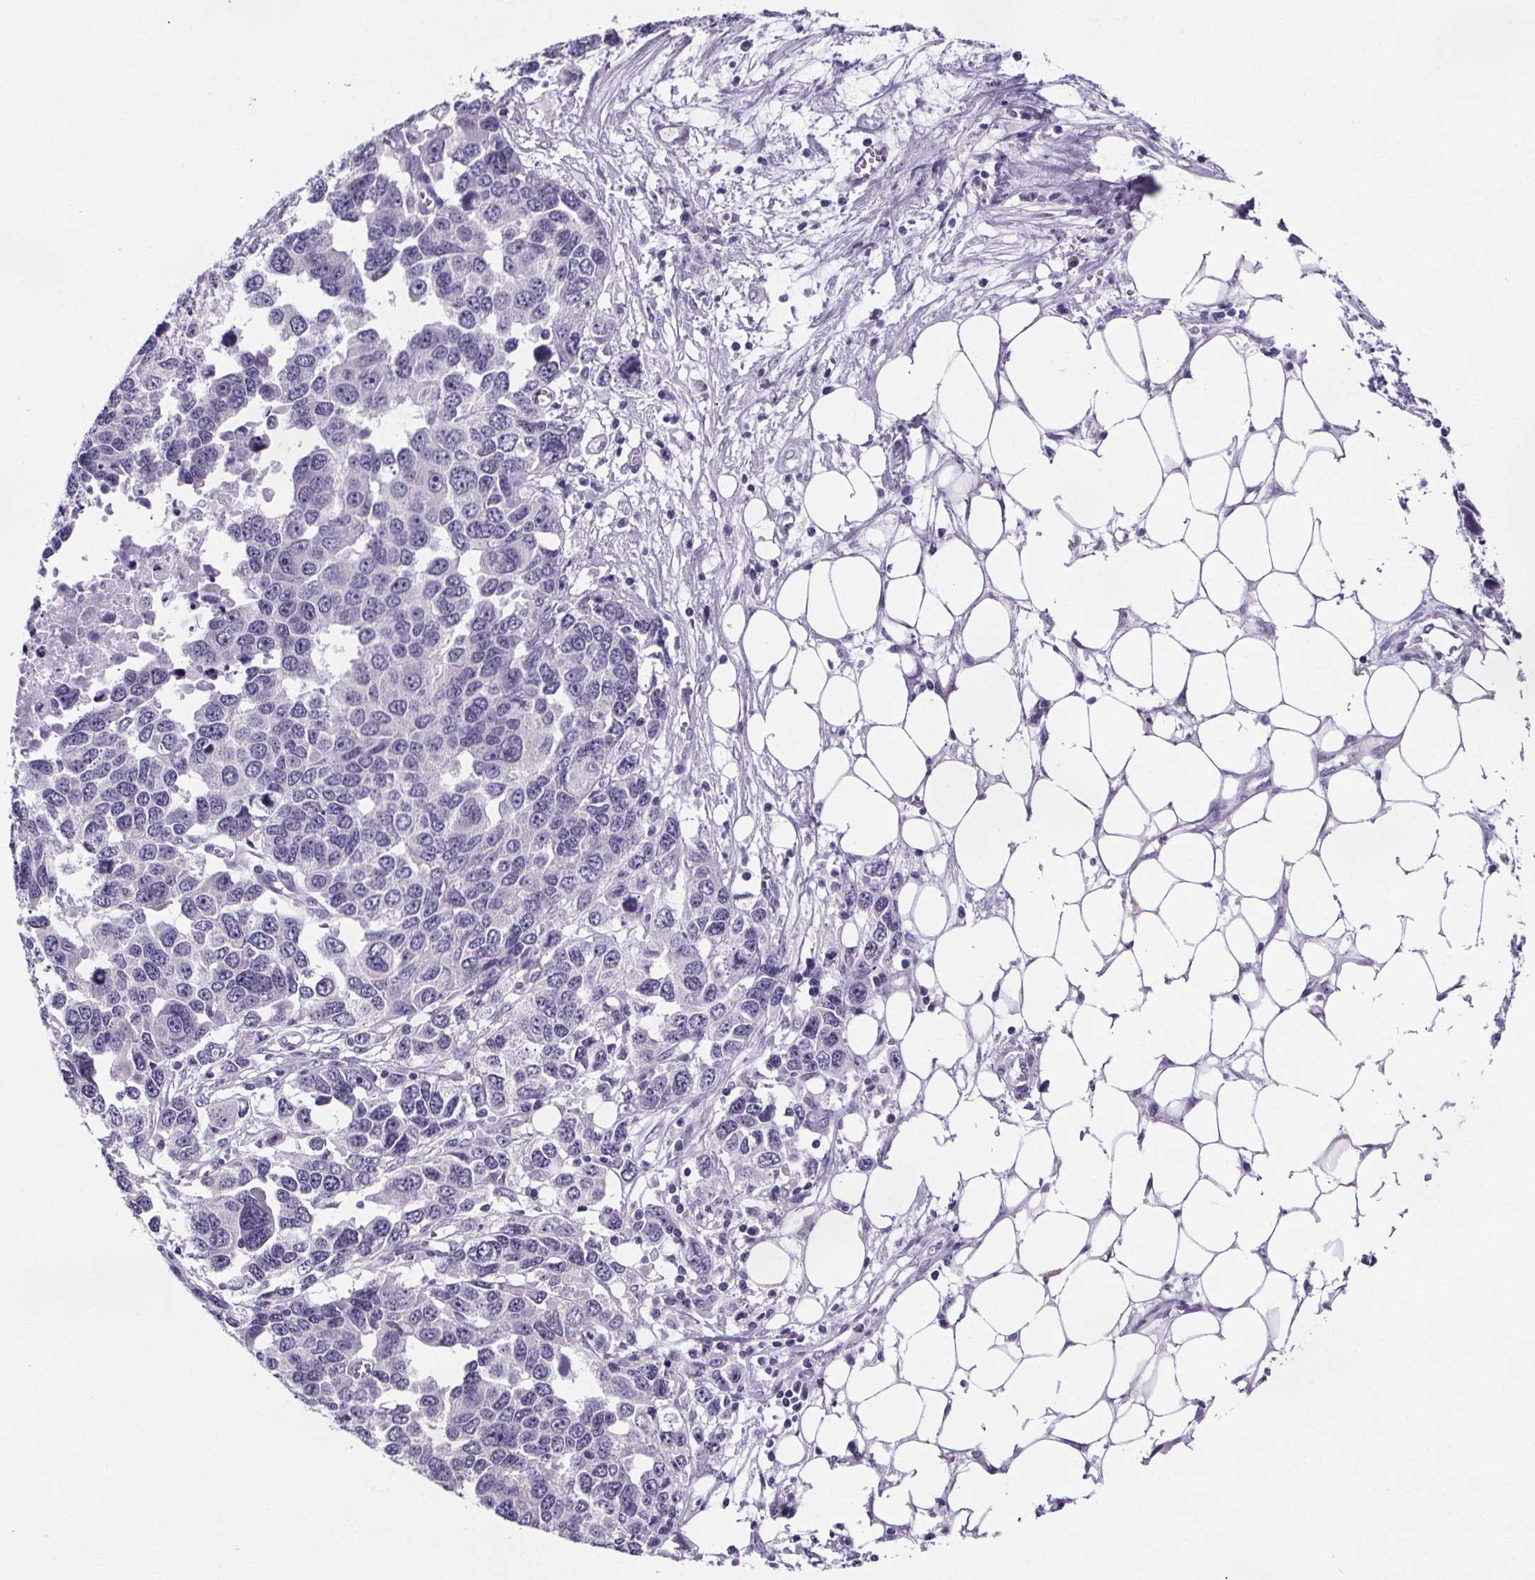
{"staining": {"intensity": "negative", "quantity": "none", "location": "none"}, "tissue": "ovarian cancer", "cell_type": "Tumor cells", "image_type": "cancer", "snomed": [{"axis": "morphology", "description": "Cystadenocarcinoma, serous, NOS"}, {"axis": "topography", "description": "Ovary"}], "caption": "The micrograph reveals no staining of tumor cells in ovarian cancer (serous cystadenocarcinoma).", "gene": "CUBN", "patient": {"sex": "female", "age": 76}}